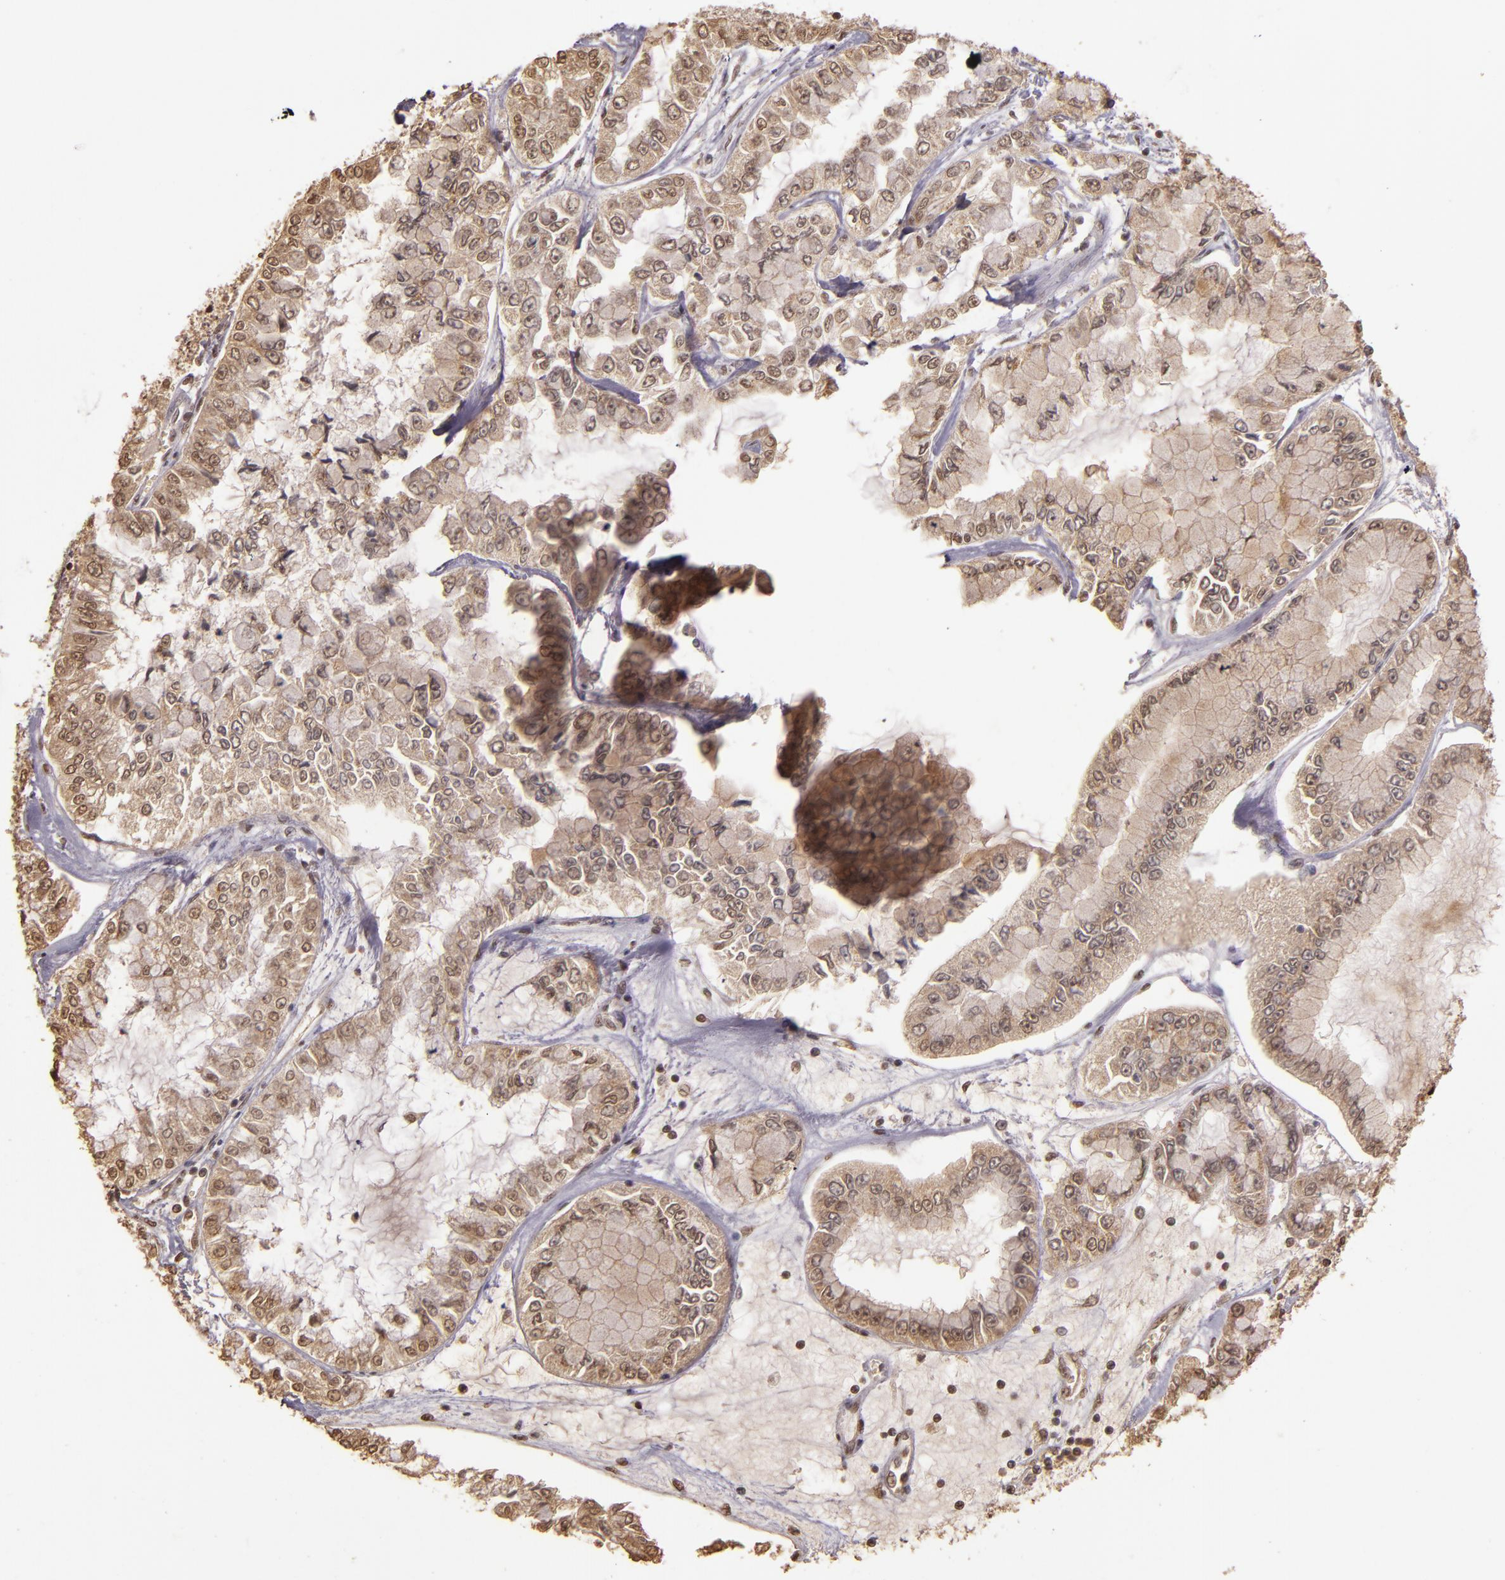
{"staining": {"intensity": "weak", "quantity": ">75%", "location": "cytoplasmic/membranous,nuclear"}, "tissue": "liver cancer", "cell_type": "Tumor cells", "image_type": "cancer", "snomed": [{"axis": "morphology", "description": "Cholangiocarcinoma"}, {"axis": "topography", "description": "Liver"}], "caption": "Approximately >75% of tumor cells in human liver cancer (cholangiocarcinoma) exhibit weak cytoplasmic/membranous and nuclear protein expression as visualized by brown immunohistochemical staining.", "gene": "CUL1", "patient": {"sex": "female", "age": 79}}